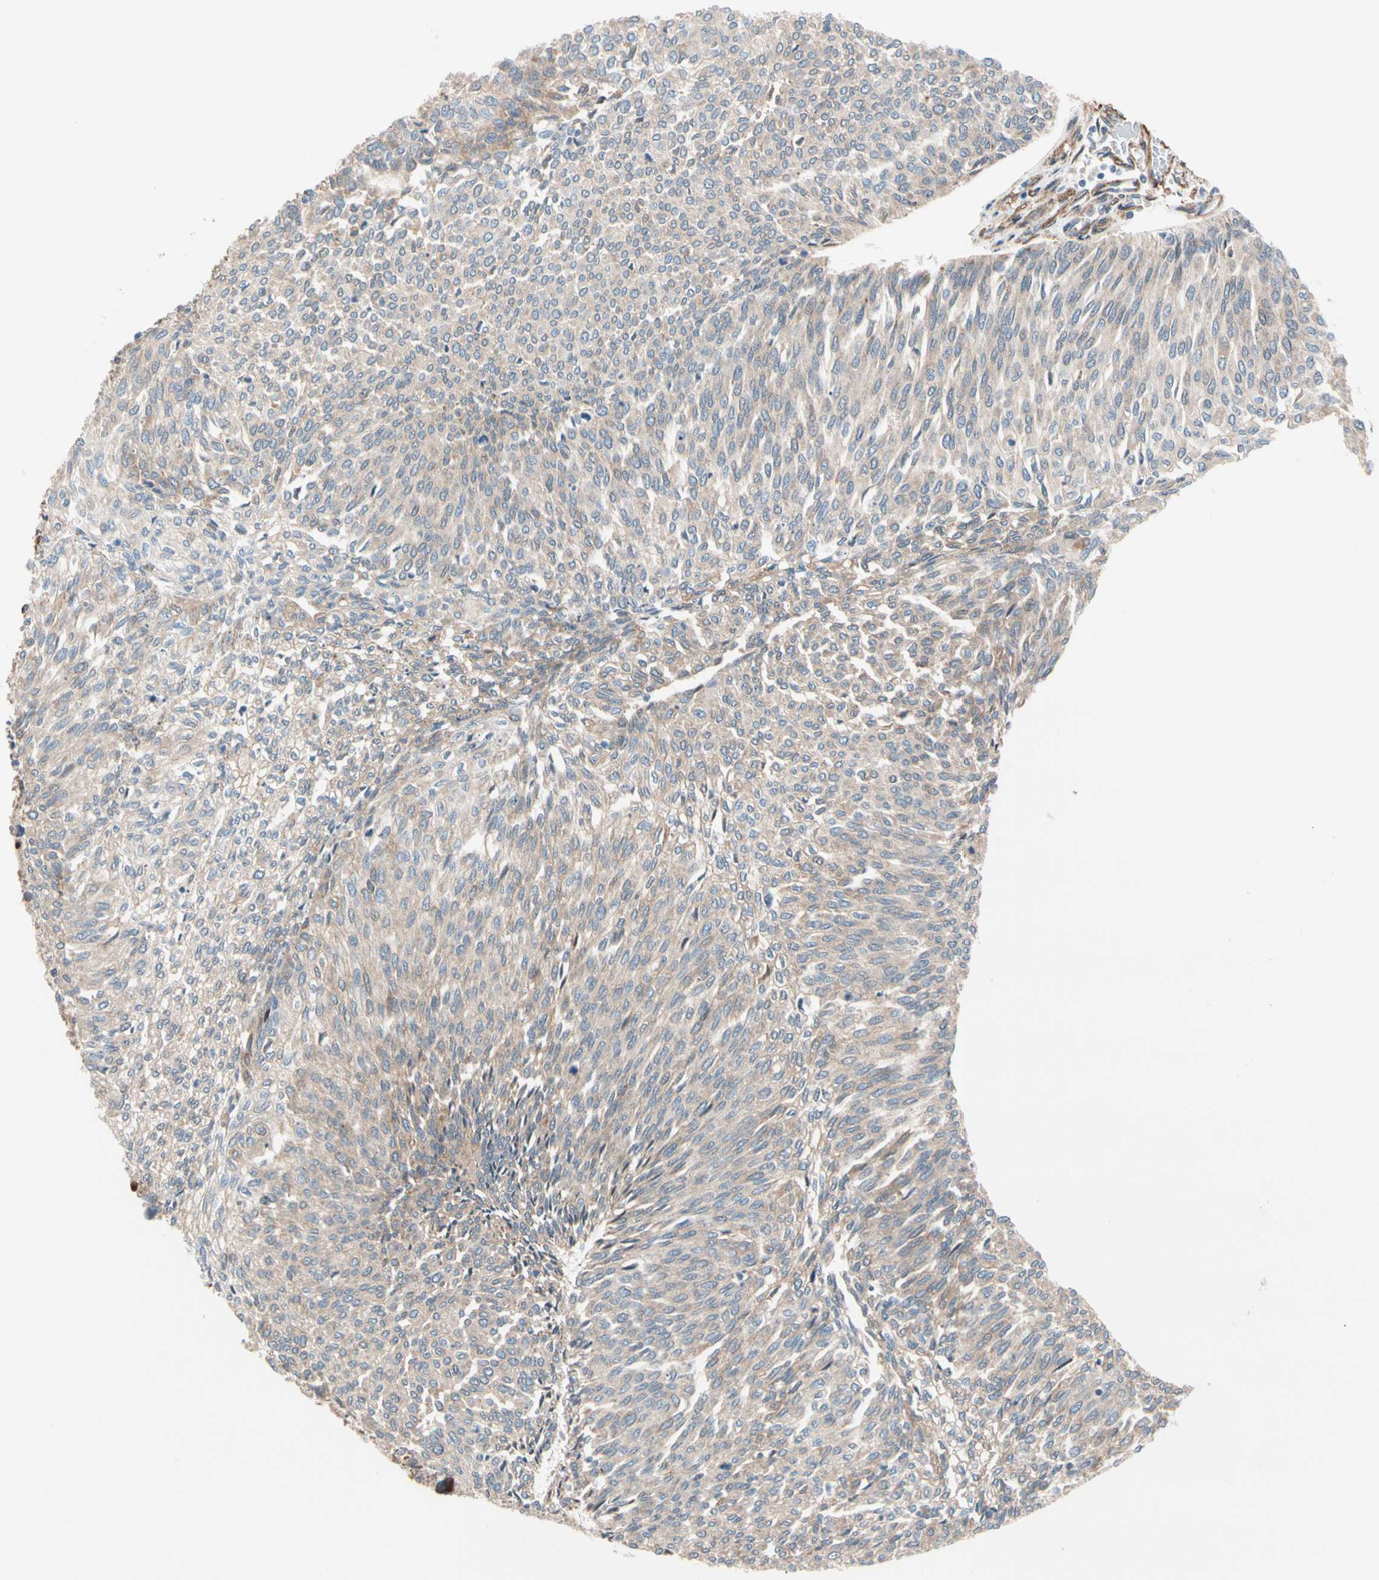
{"staining": {"intensity": "weak", "quantity": ">75%", "location": "cytoplasmic/membranous"}, "tissue": "urothelial cancer", "cell_type": "Tumor cells", "image_type": "cancer", "snomed": [{"axis": "morphology", "description": "Urothelial carcinoma, Low grade"}, {"axis": "topography", "description": "Urinary bladder"}], "caption": "A histopathology image of urothelial cancer stained for a protein exhibits weak cytoplasmic/membranous brown staining in tumor cells.", "gene": "LIMK2", "patient": {"sex": "female", "age": 79}}